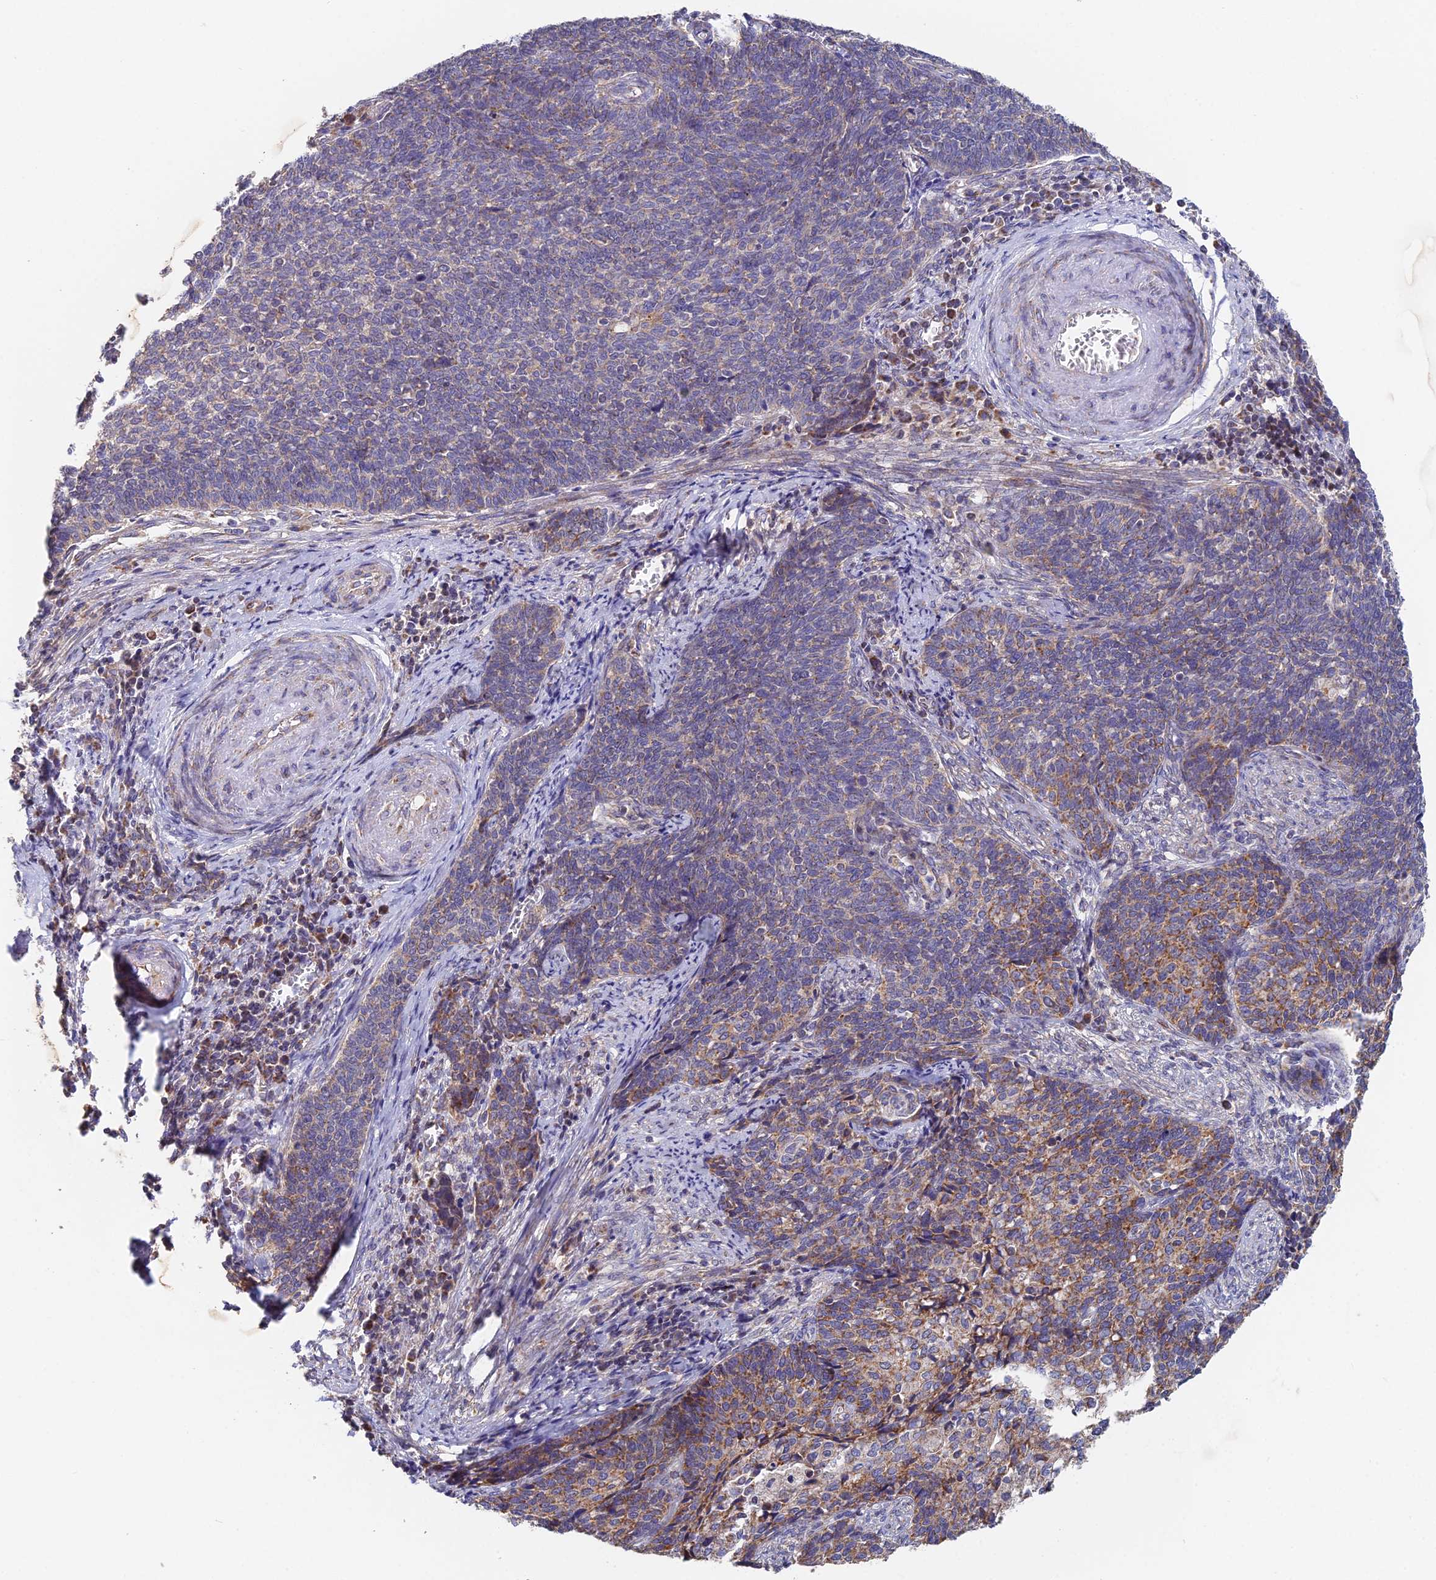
{"staining": {"intensity": "moderate", "quantity": "<25%", "location": "cytoplasmic/membranous"}, "tissue": "cervical cancer", "cell_type": "Tumor cells", "image_type": "cancer", "snomed": [{"axis": "morphology", "description": "Squamous cell carcinoma, NOS"}, {"axis": "topography", "description": "Cervix"}], "caption": "A brown stain shows moderate cytoplasmic/membranous positivity of a protein in human cervical squamous cell carcinoma tumor cells.", "gene": "ECSIT", "patient": {"sex": "female", "age": 39}}